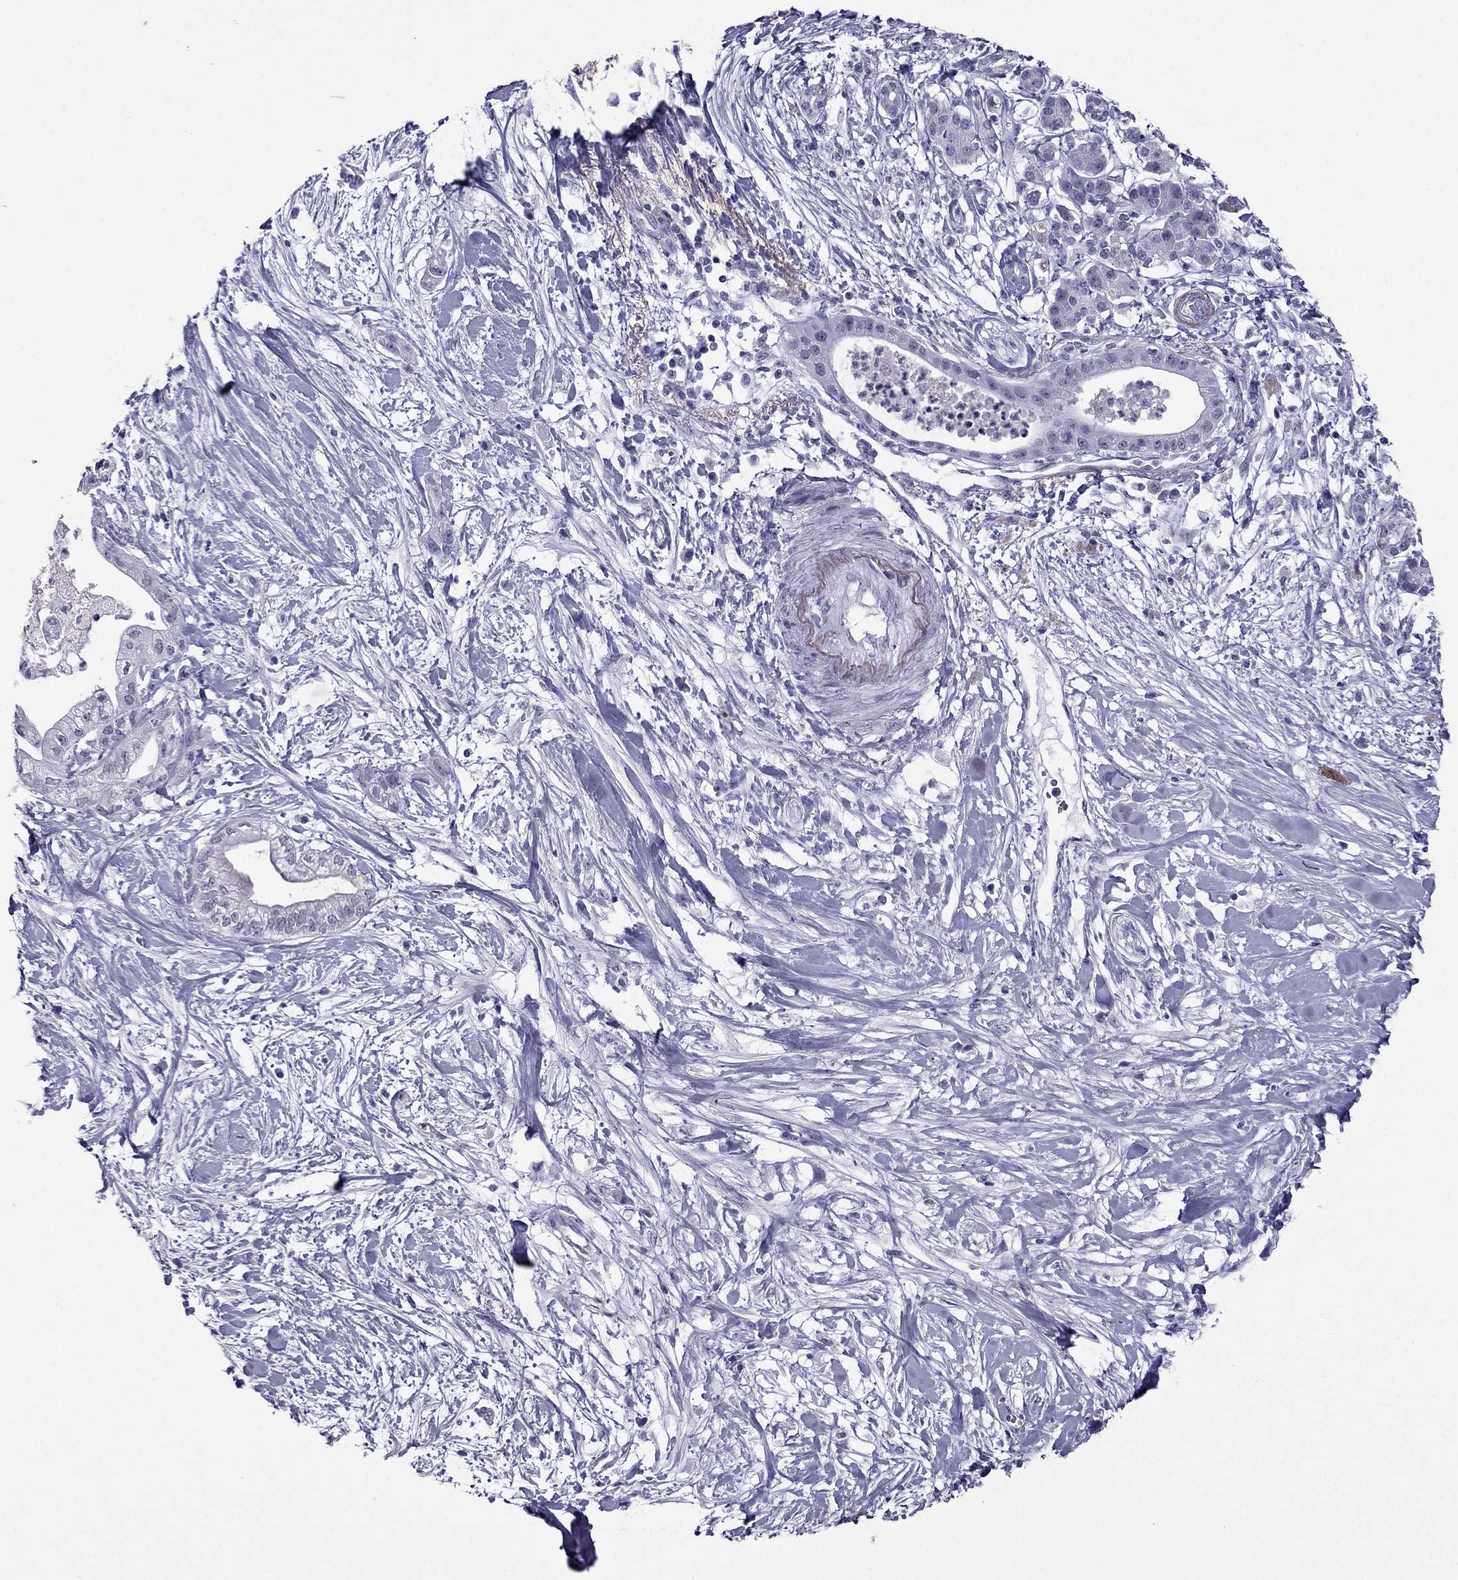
{"staining": {"intensity": "negative", "quantity": "none", "location": "none"}, "tissue": "pancreatic cancer", "cell_type": "Tumor cells", "image_type": "cancer", "snomed": [{"axis": "morphology", "description": "Normal tissue, NOS"}, {"axis": "morphology", "description": "Adenocarcinoma, NOS"}, {"axis": "topography", "description": "Lymph node"}, {"axis": "topography", "description": "Pancreas"}], "caption": "High magnification brightfield microscopy of pancreatic cancer stained with DAB (3,3'-diaminobenzidine) (brown) and counterstained with hematoxylin (blue): tumor cells show no significant expression.", "gene": "MYLK3", "patient": {"sex": "female", "age": 58}}